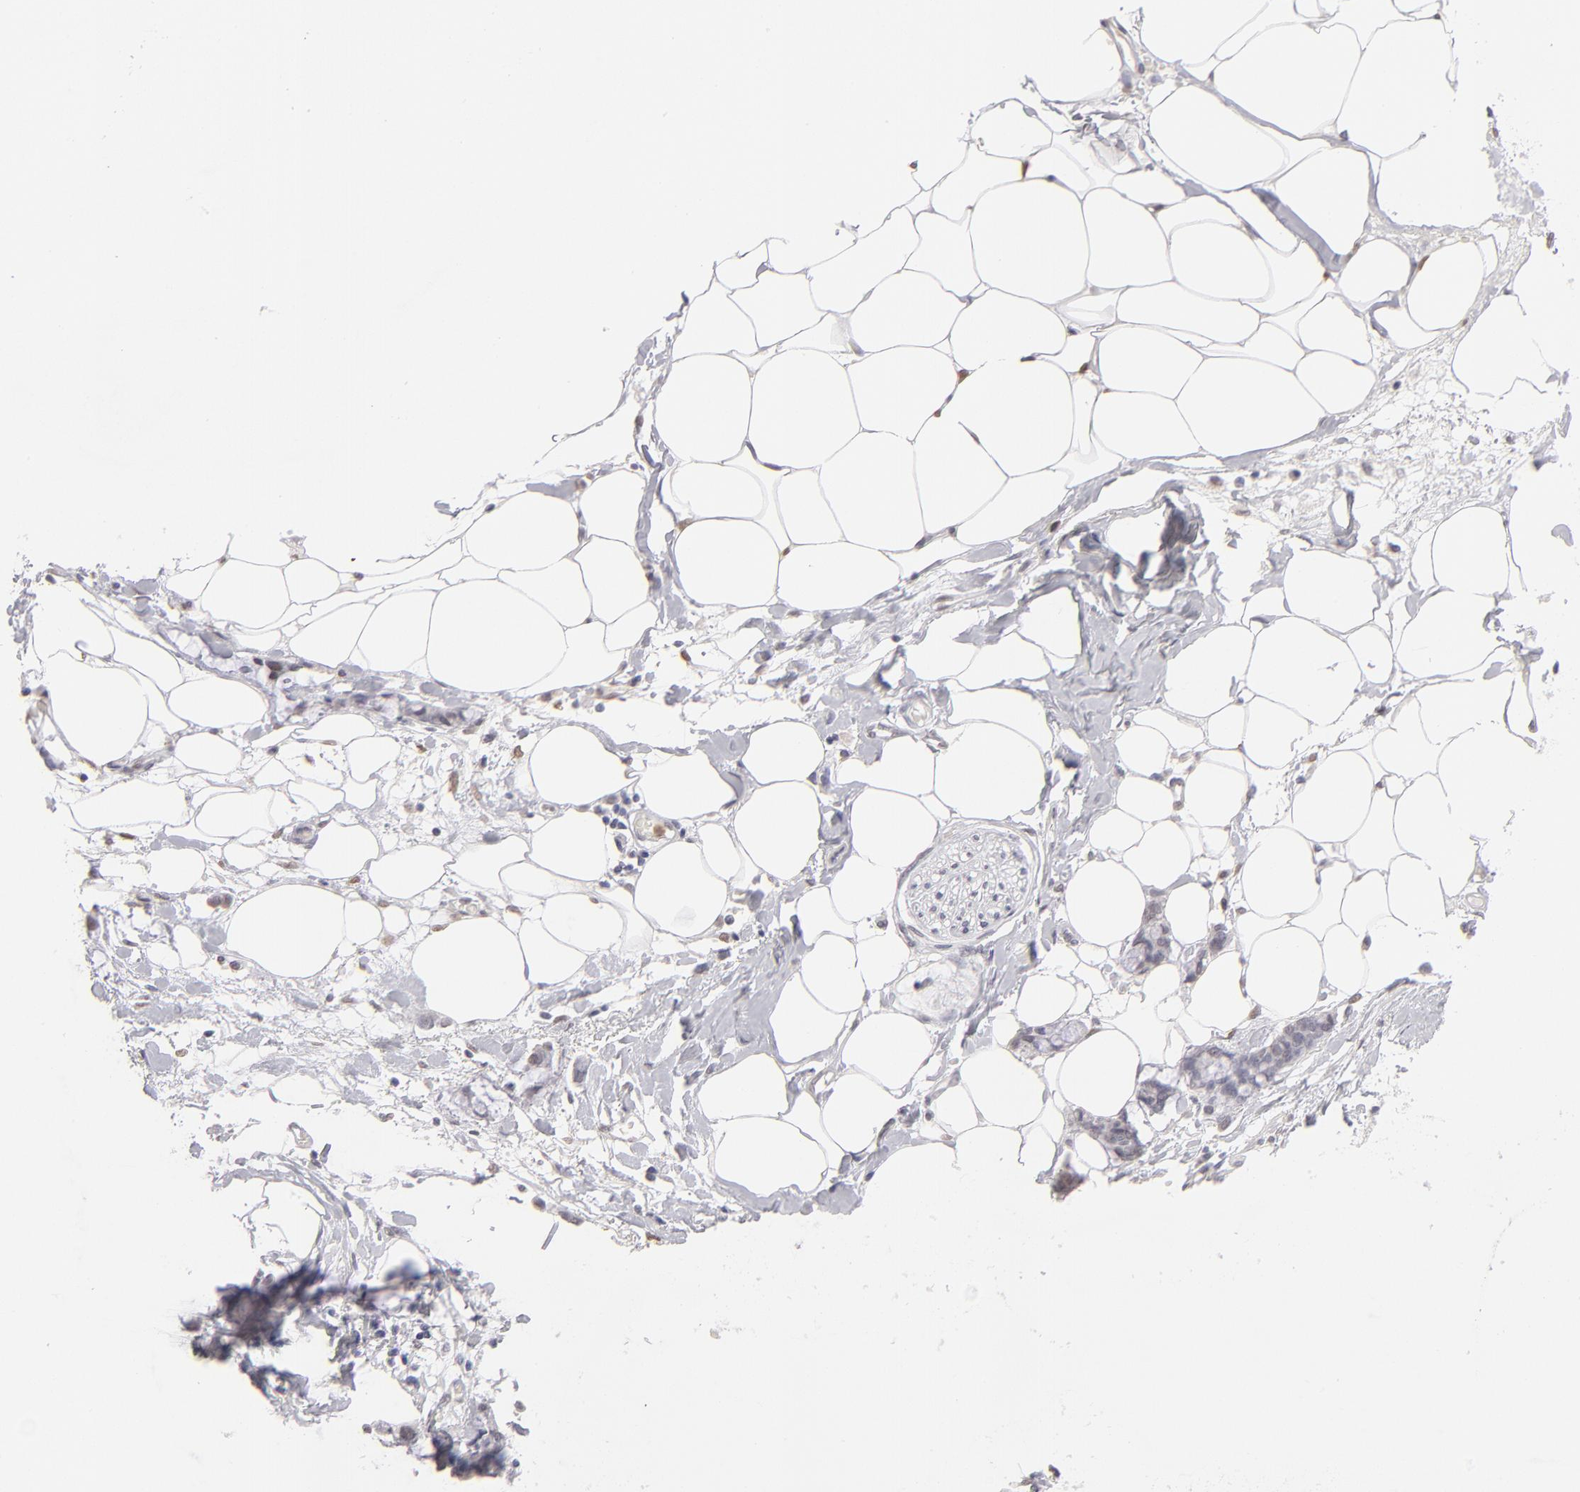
{"staining": {"intensity": "negative", "quantity": "none", "location": "none"}, "tissue": "adipose tissue", "cell_type": "Adipocytes", "image_type": "normal", "snomed": [{"axis": "morphology", "description": "Normal tissue, NOS"}, {"axis": "morphology", "description": "Adenocarcinoma, NOS"}, {"axis": "topography", "description": "Colon"}, {"axis": "topography", "description": "Peripheral nerve tissue"}], "caption": "Adipocytes show no significant protein expression in benign adipose tissue.", "gene": "MGAM", "patient": {"sex": "male", "age": 14}}